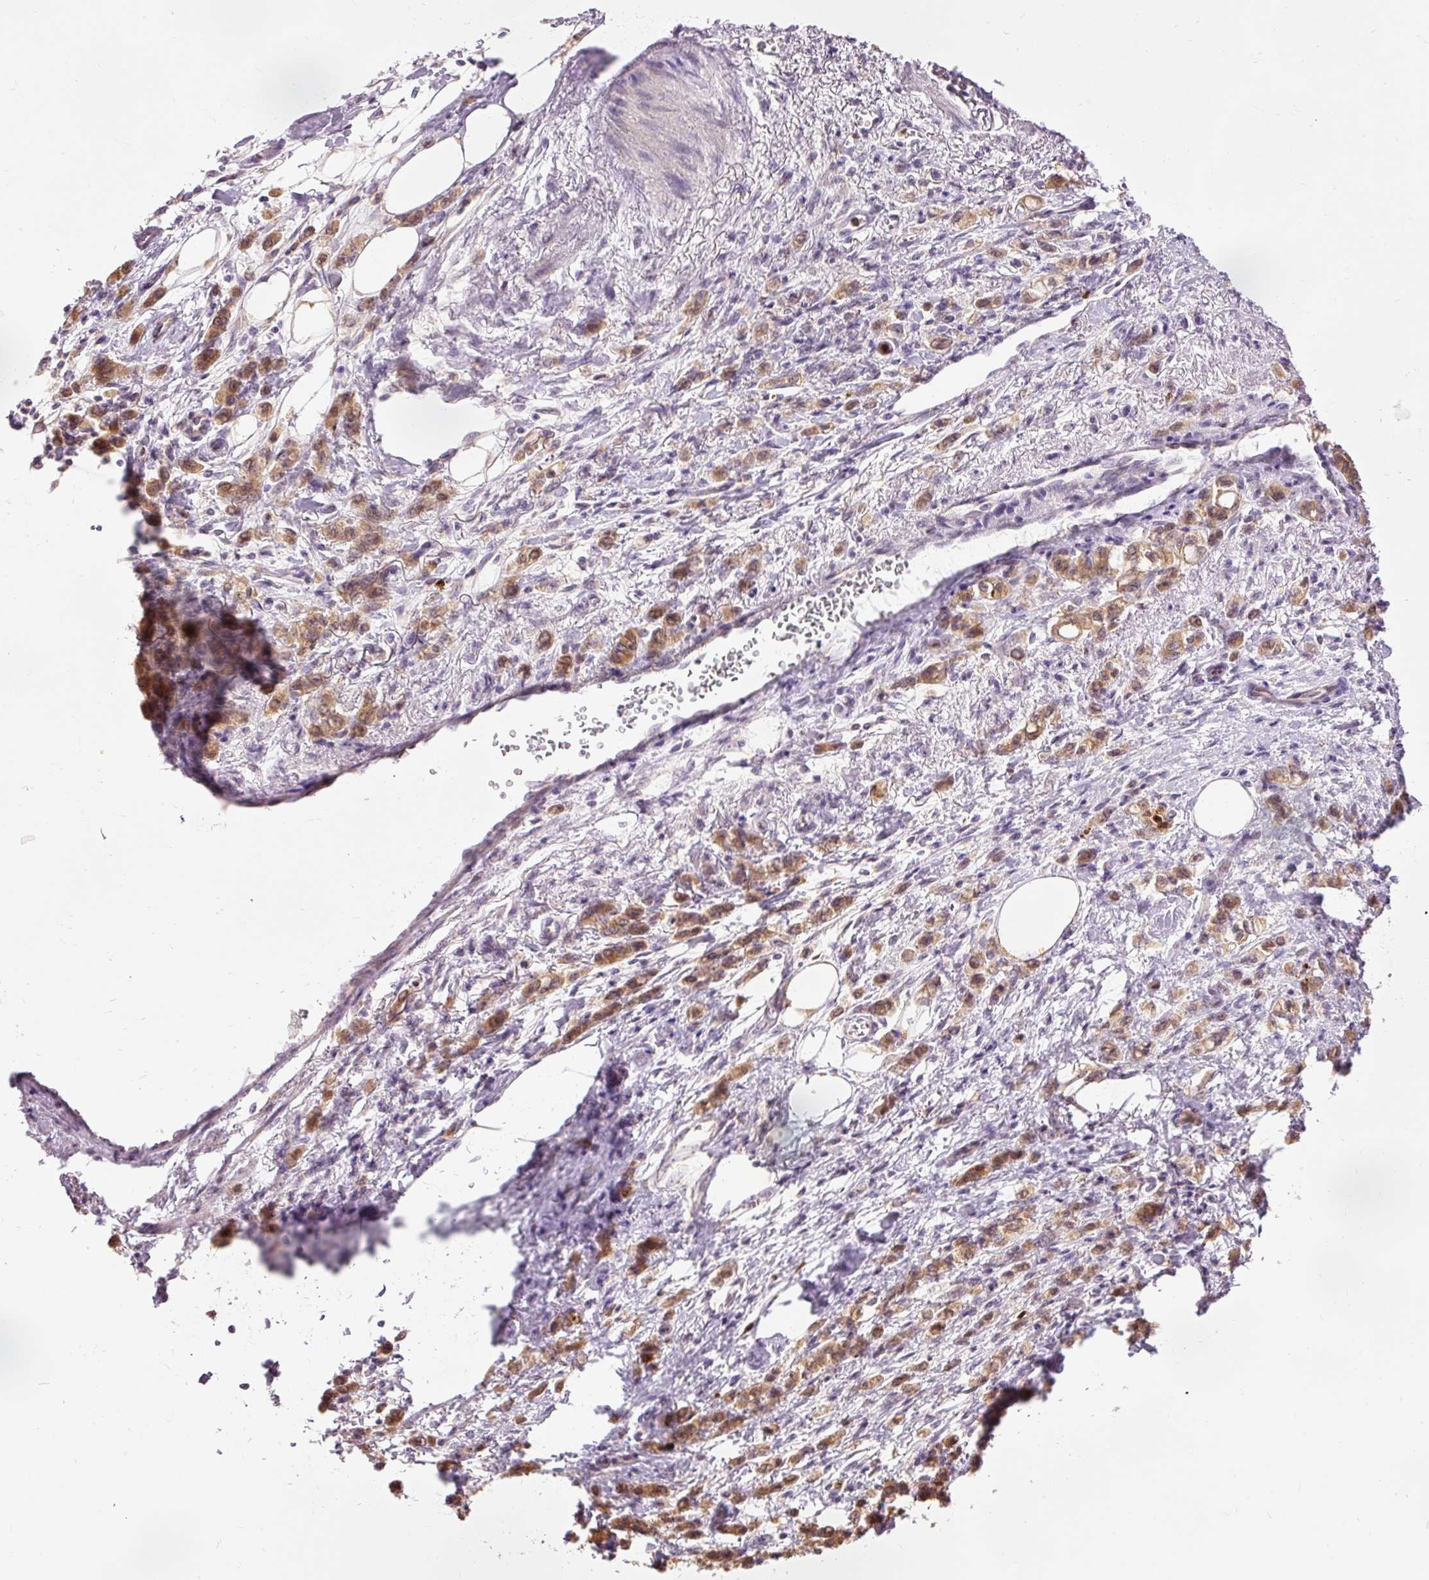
{"staining": {"intensity": "moderate", "quantity": ">75%", "location": "cytoplasmic/membranous"}, "tissue": "stomach cancer", "cell_type": "Tumor cells", "image_type": "cancer", "snomed": [{"axis": "morphology", "description": "Adenocarcinoma, NOS"}, {"axis": "topography", "description": "Stomach"}], "caption": "Adenocarcinoma (stomach) stained for a protein (brown) reveals moderate cytoplasmic/membranous positive positivity in approximately >75% of tumor cells.", "gene": "PRDX5", "patient": {"sex": "male", "age": 77}}